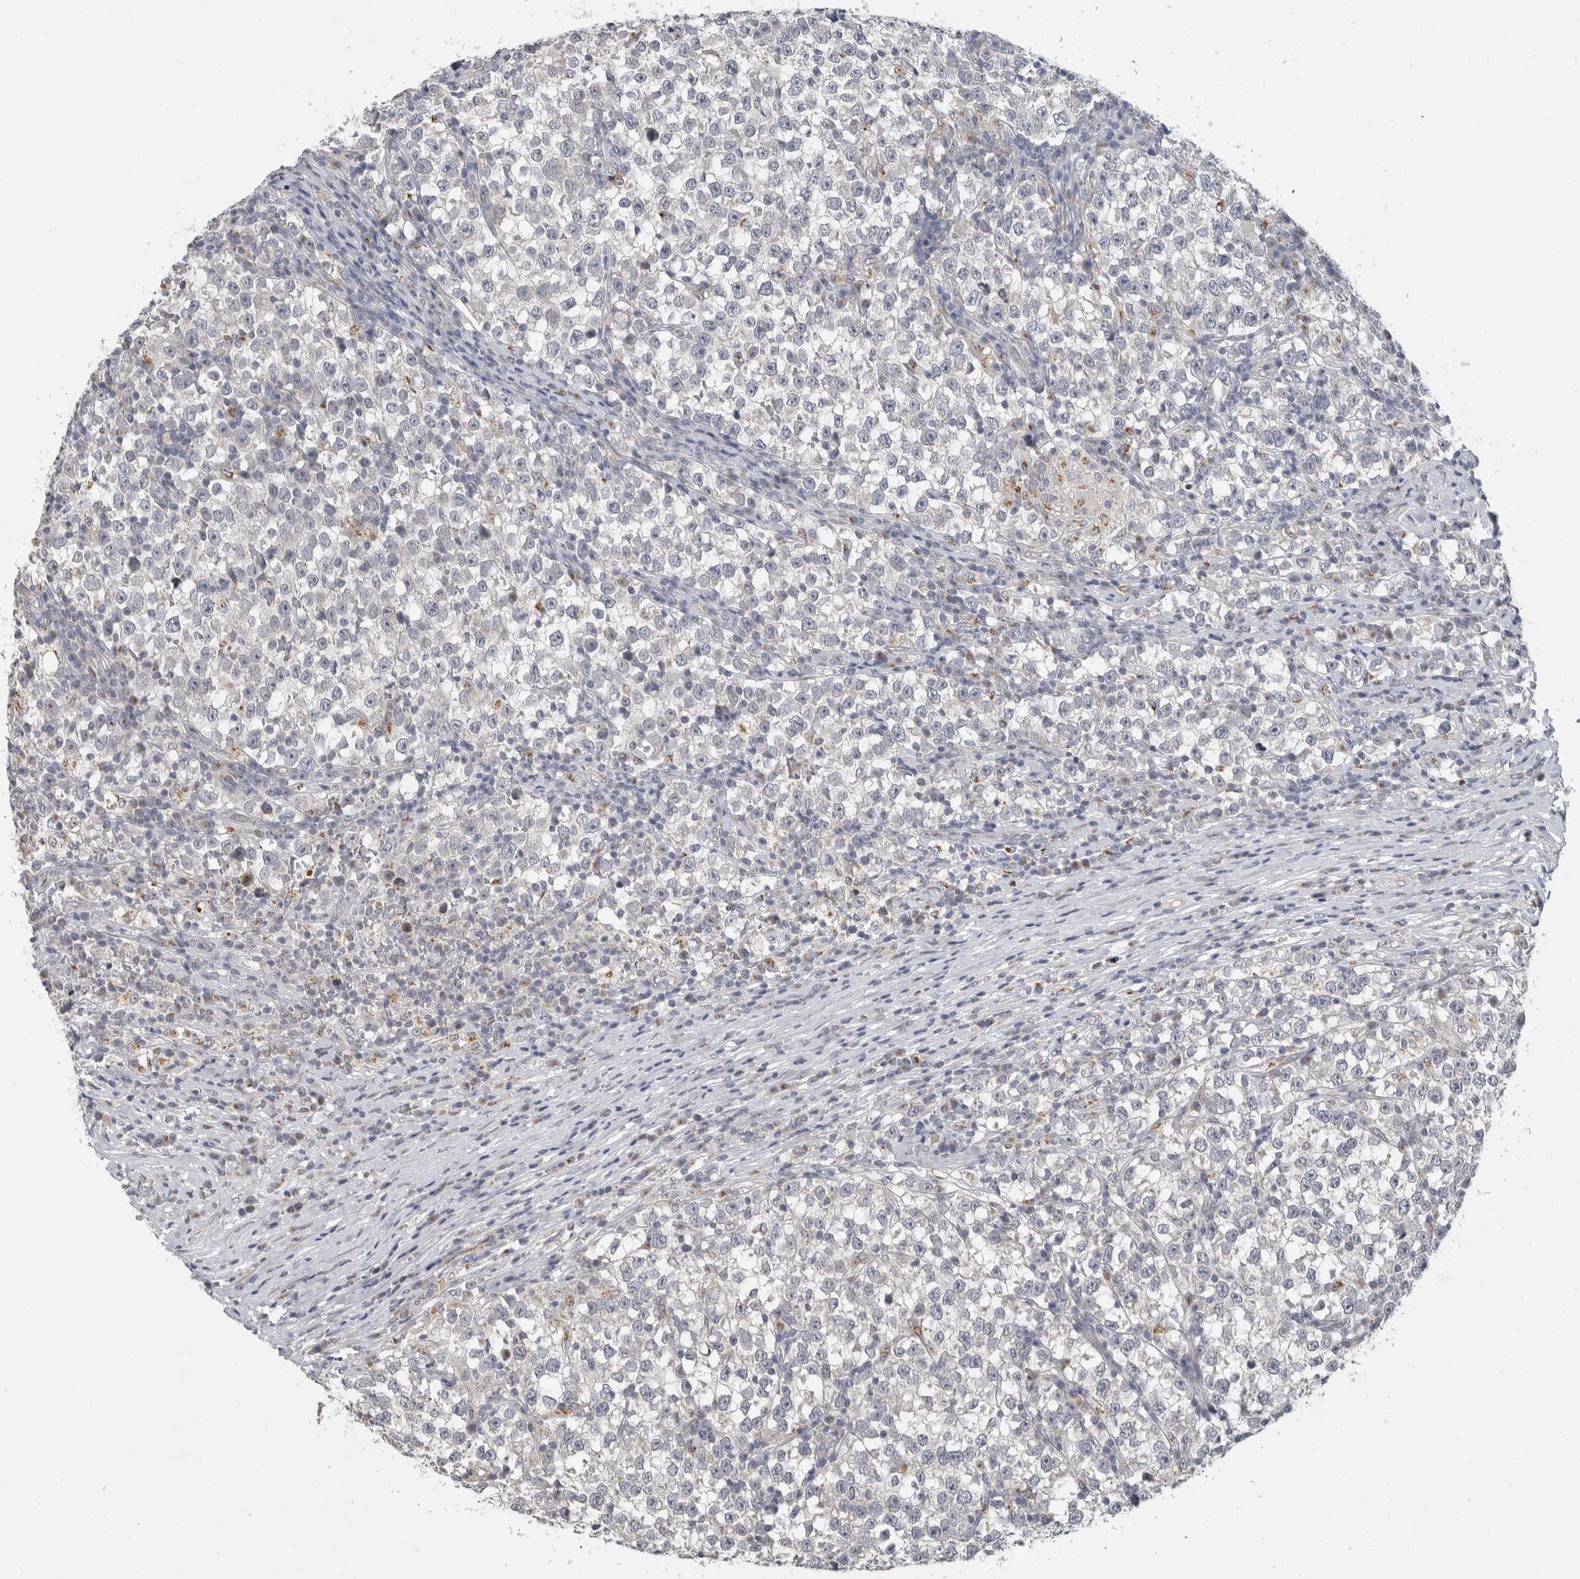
{"staining": {"intensity": "negative", "quantity": "none", "location": "none"}, "tissue": "testis cancer", "cell_type": "Tumor cells", "image_type": "cancer", "snomed": [{"axis": "morphology", "description": "Normal tissue, NOS"}, {"axis": "morphology", "description": "Seminoma, NOS"}, {"axis": "topography", "description": "Testis"}], "caption": "Seminoma (testis) stained for a protein using immunohistochemistry (IHC) reveals no positivity tumor cells.", "gene": "MGAT1", "patient": {"sex": "male", "age": 43}}